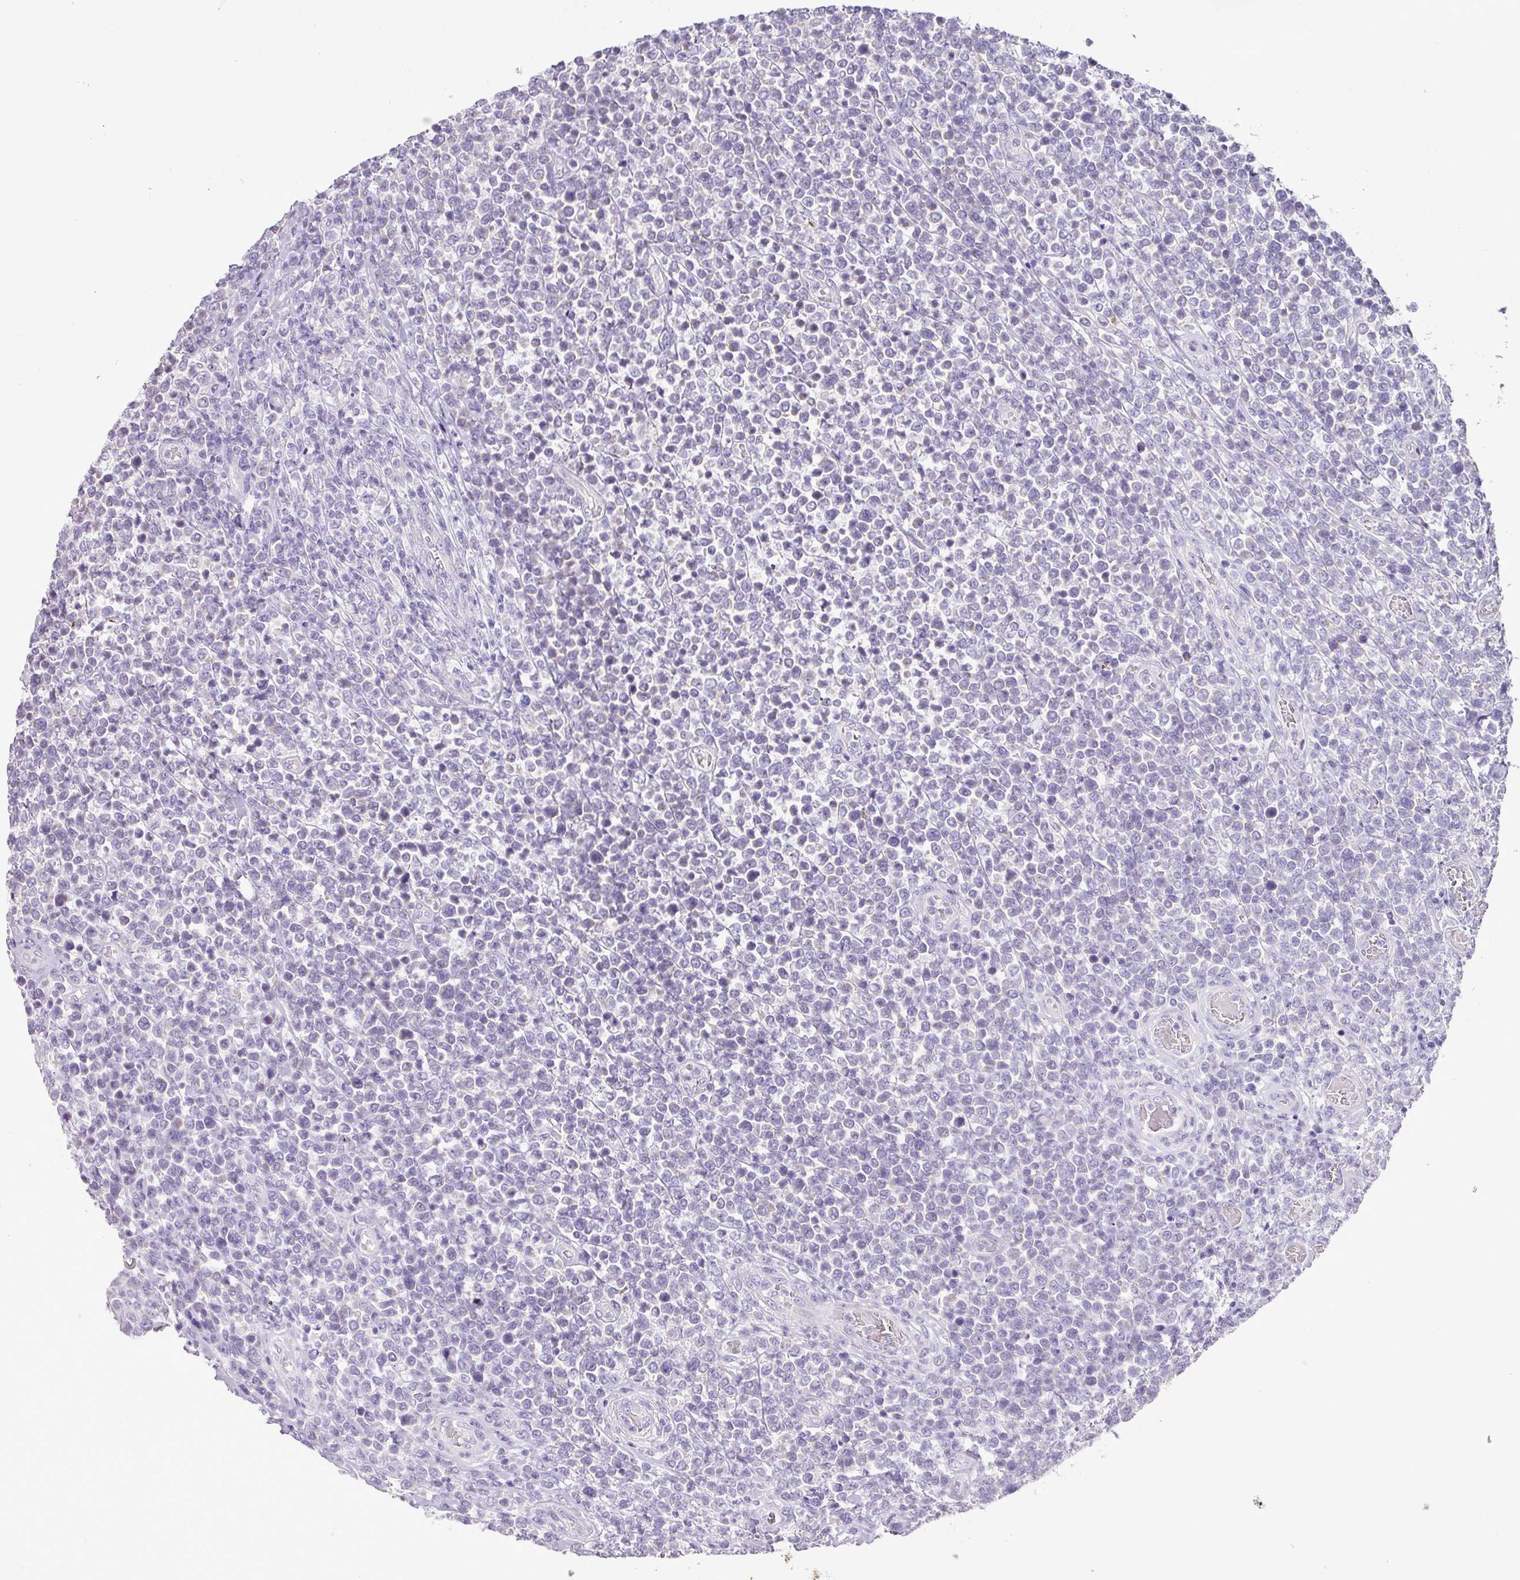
{"staining": {"intensity": "negative", "quantity": "none", "location": "none"}, "tissue": "lymphoma", "cell_type": "Tumor cells", "image_type": "cancer", "snomed": [{"axis": "morphology", "description": "Malignant lymphoma, non-Hodgkin's type, High grade"}, {"axis": "topography", "description": "Soft tissue"}], "caption": "Histopathology image shows no protein positivity in tumor cells of lymphoma tissue. Nuclei are stained in blue.", "gene": "BRINP2", "patient": {"sex": "female", "age": 56}}